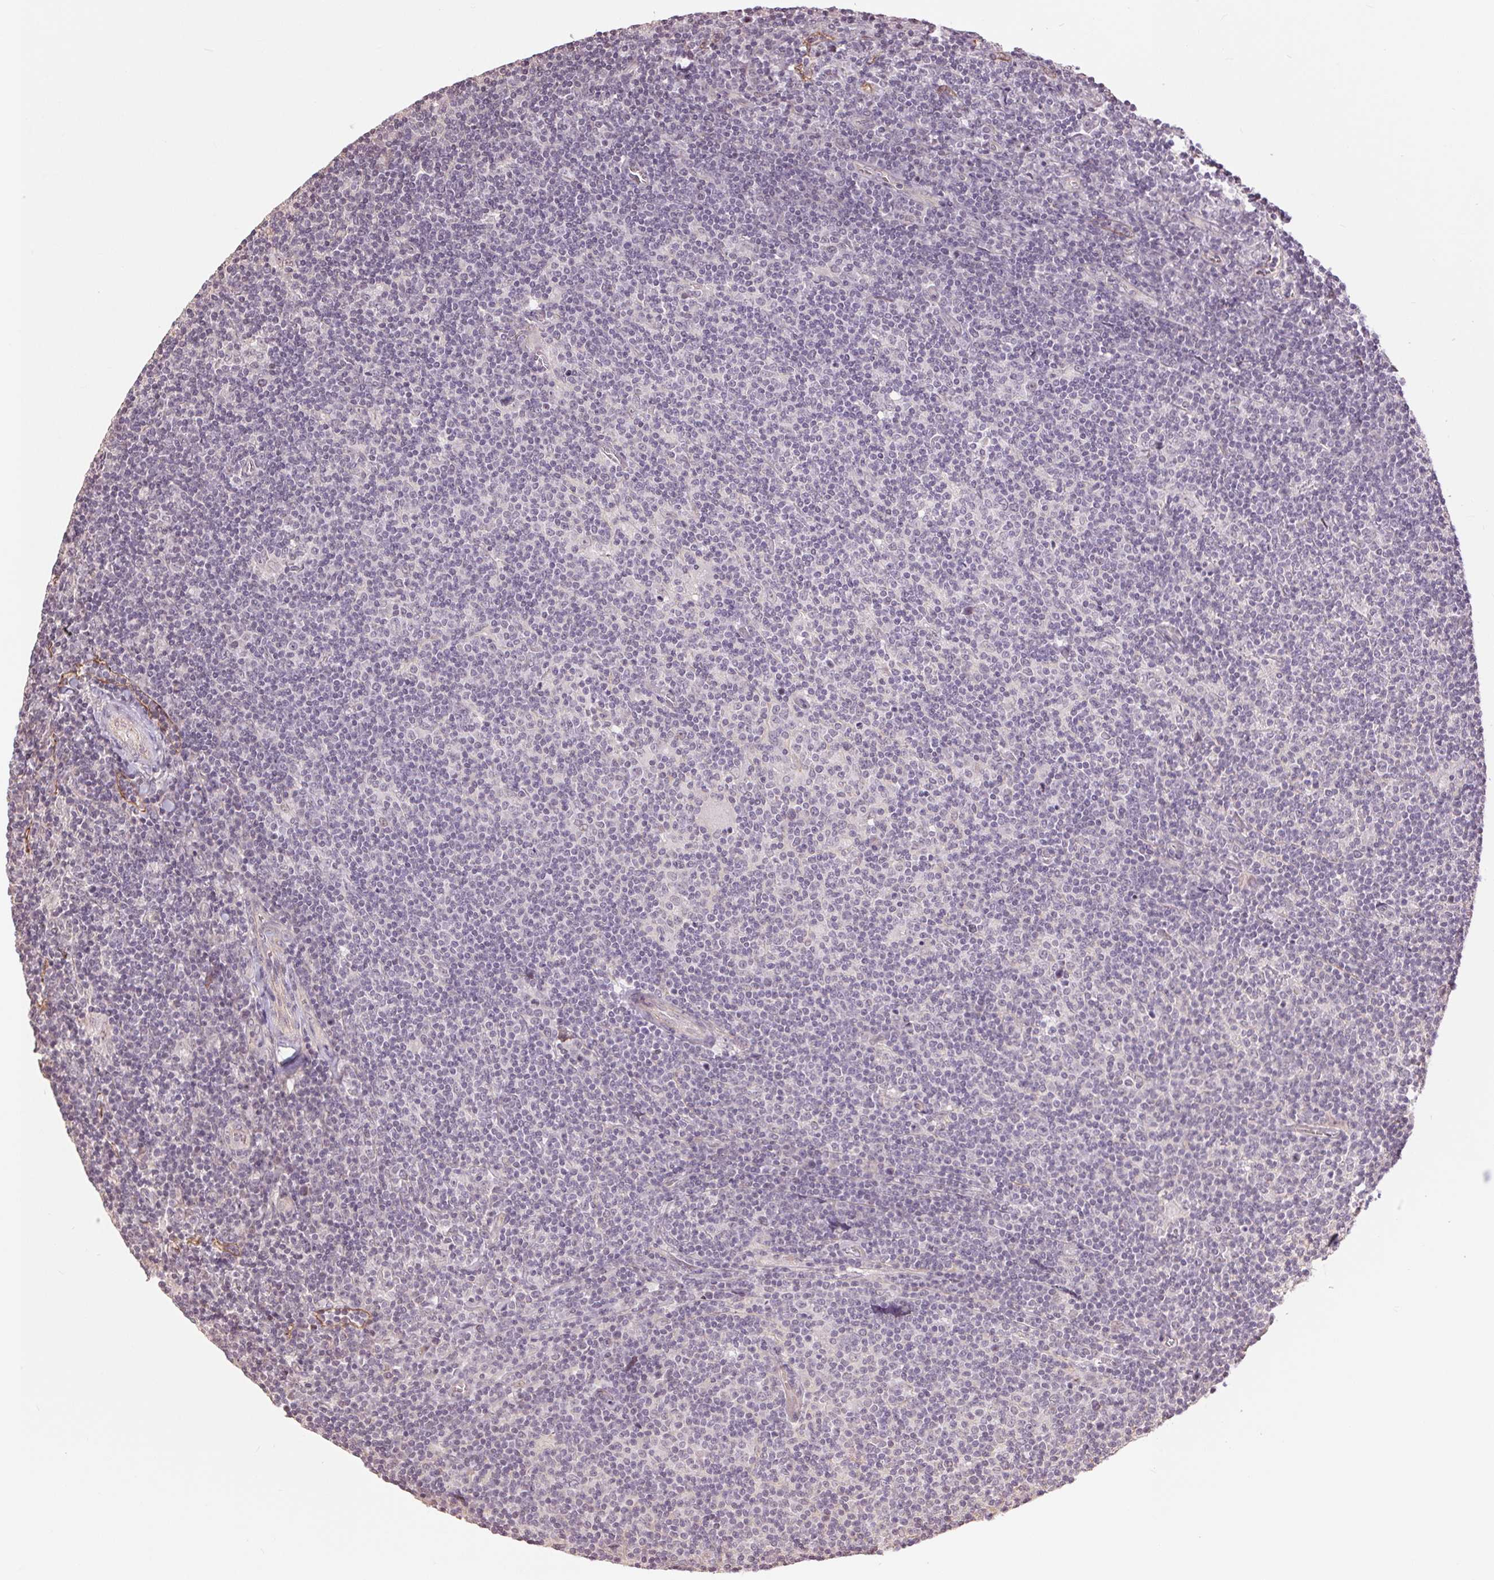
{"staining": {"intensity": "negative", "quantity": "none", "location": "none"}, "tissue": "lymphoma", "cell_type": "Tumor cells", "image_type": "cancer", "snomed": [{"axis": "morphology", "description": "Hodgkin's disease, NOS"}, {"axis": "topography", "description": "Lymph node"}], "caption": "The photomicrograph displays no significant staining in tumor cells of Hodgkin's disease. (Stains: DAB (3,3'-diaminobenzidine) immunohistochemistry with hematoxylin counter stain, Microscopy: brightfield microscopy at high magnification).", "gene": "PALM", "patient": {"sex": "male", "age": 40}}